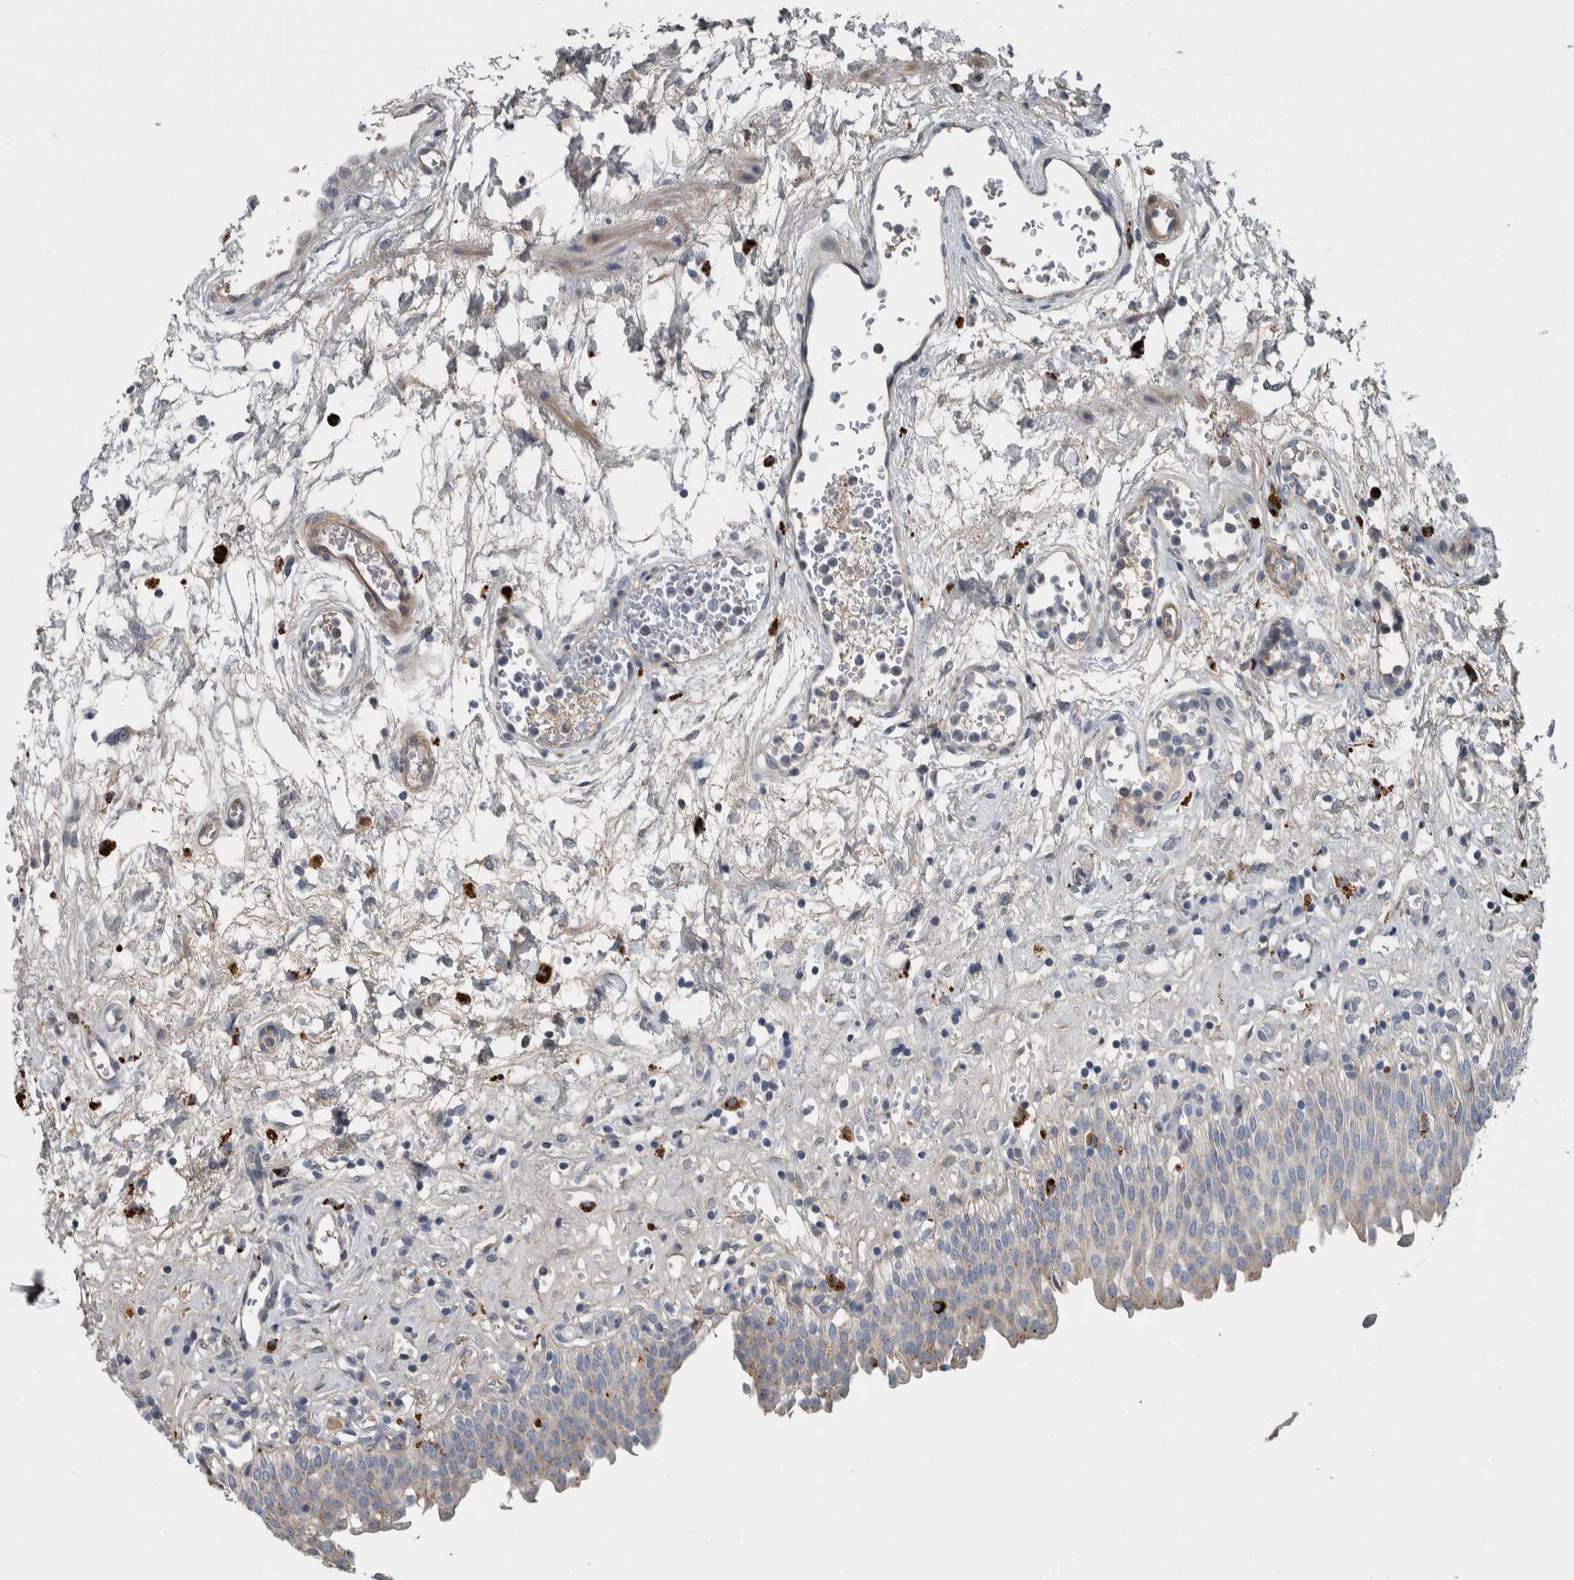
{"staining": {"intensity": "strong", "quantity": "25%-75%", "location": "cytoplasmic/membranous"}, "tissue": "urinary bladder", "cell_type": "Urothelial cells", "image_type": "normal", "snomed": [{"axis": "morphology", "description": "Urothelial carcinoma, High grade"}, {"axis": "topography", "description": "Urinary bladder"}], "caption": "Protein staining reveals strong cytoplasmic/membranous expression in approximately 25%-75% of urothelial cells in benign urinary bladder.", "gene": "SERPINC1", "patient": {"sex": "male", "age": 46}}